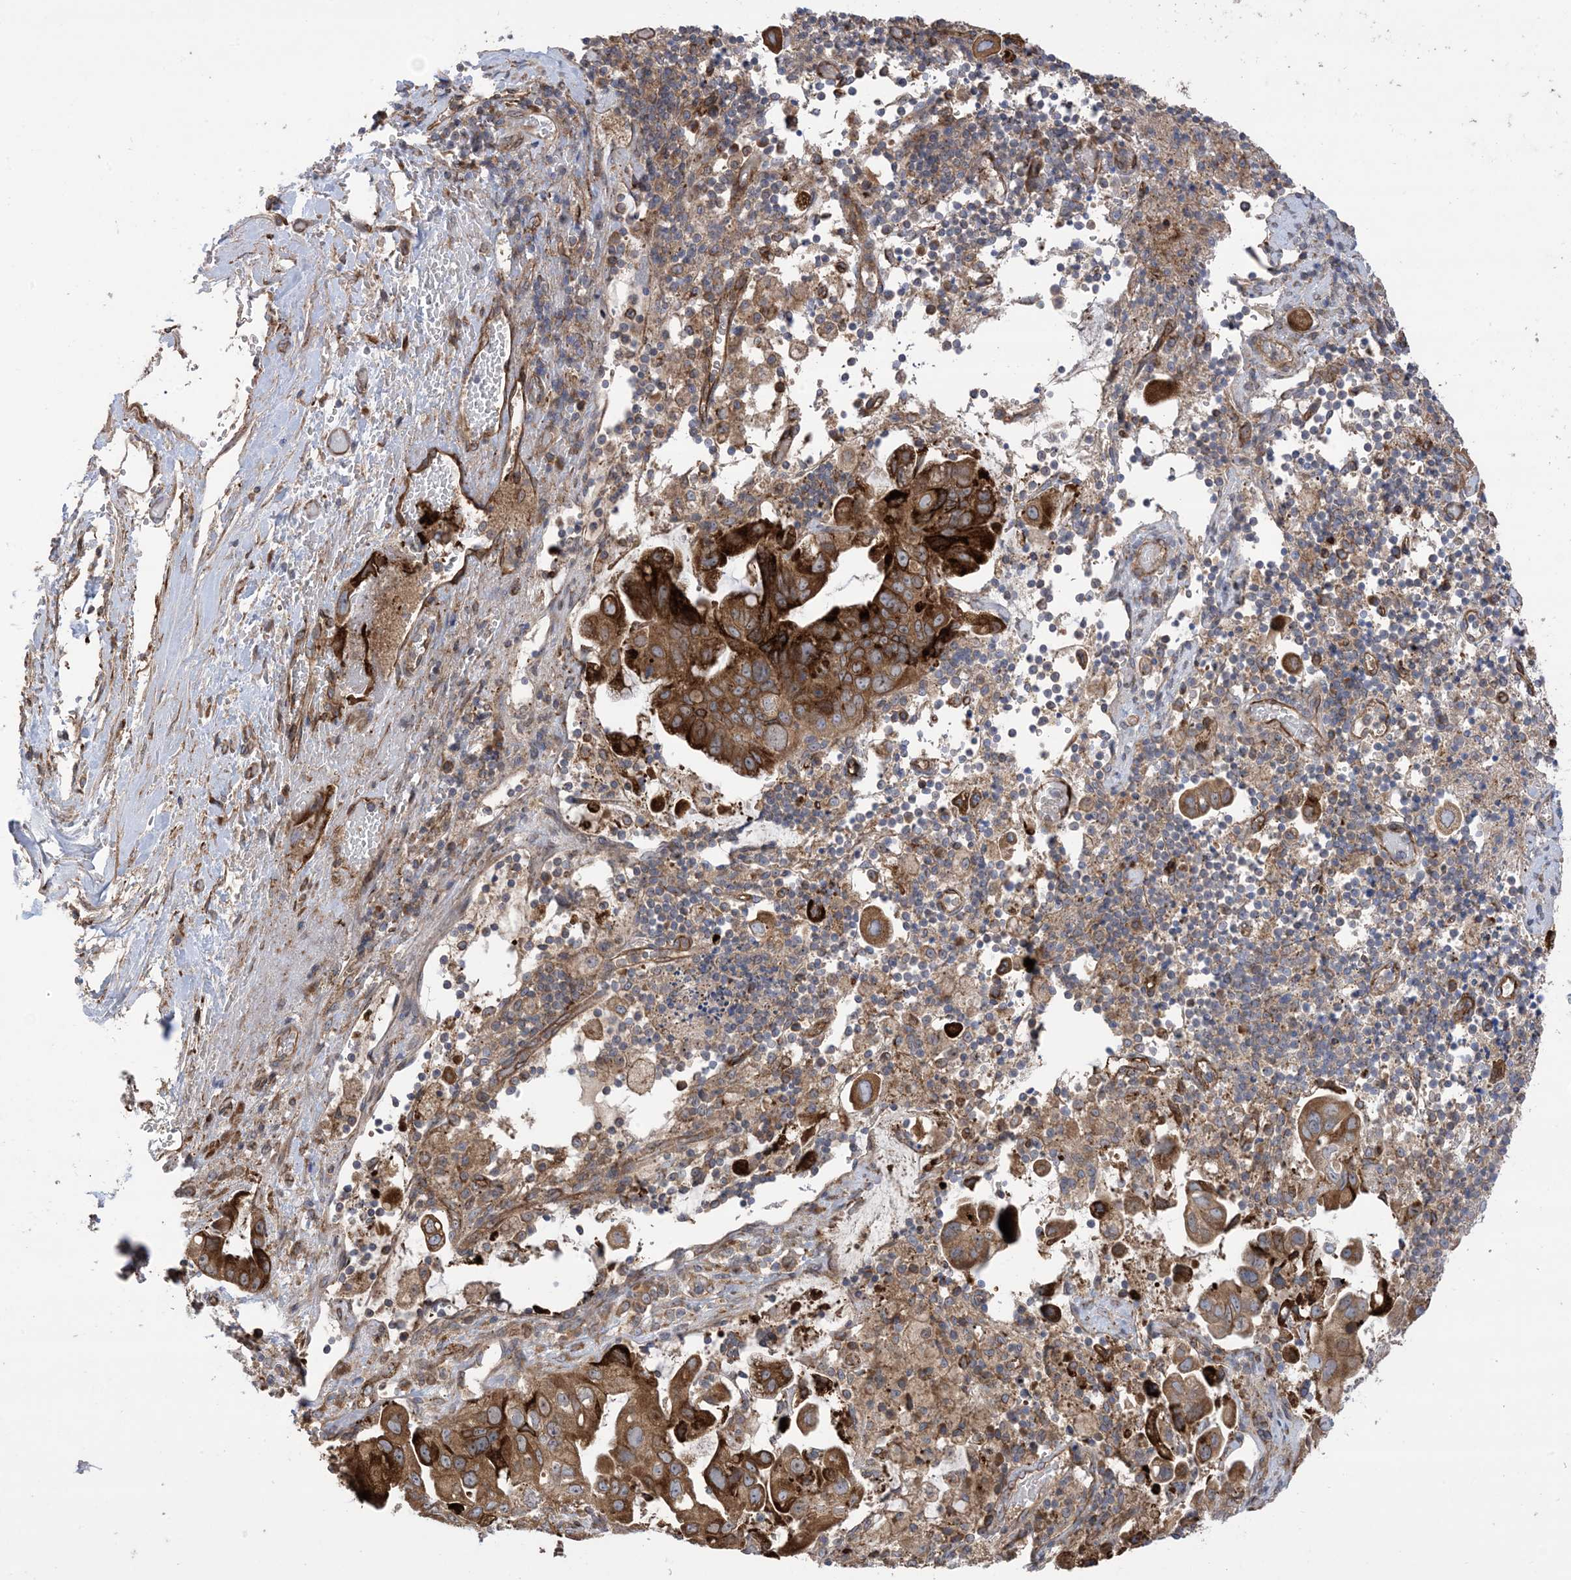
{"staining": {"intensity": "moderate", "quantity": ">75%", "location": "cytoplasmic/membranous"}, "tissue": "pancreatic cancer", "cell_type": "Tumor cells", "image_type": "cancer", "snomed": [{"axis": "morphology", "description": "Inflammation, NOS"}, {"axis": "morphology", "description": "Adenocarcinoma, NOS"}, {"axis": "topography", "description": "Pancreas"}], "caption": "Brown immunohistochemical staining in human adenocarcinoma (pancreatic) reveals moderate cytoplasmic/membranous staining in about >75% of tumor cells.", "gene": "CLEC16A", "patient": {"sex": "female", "age": 56}}